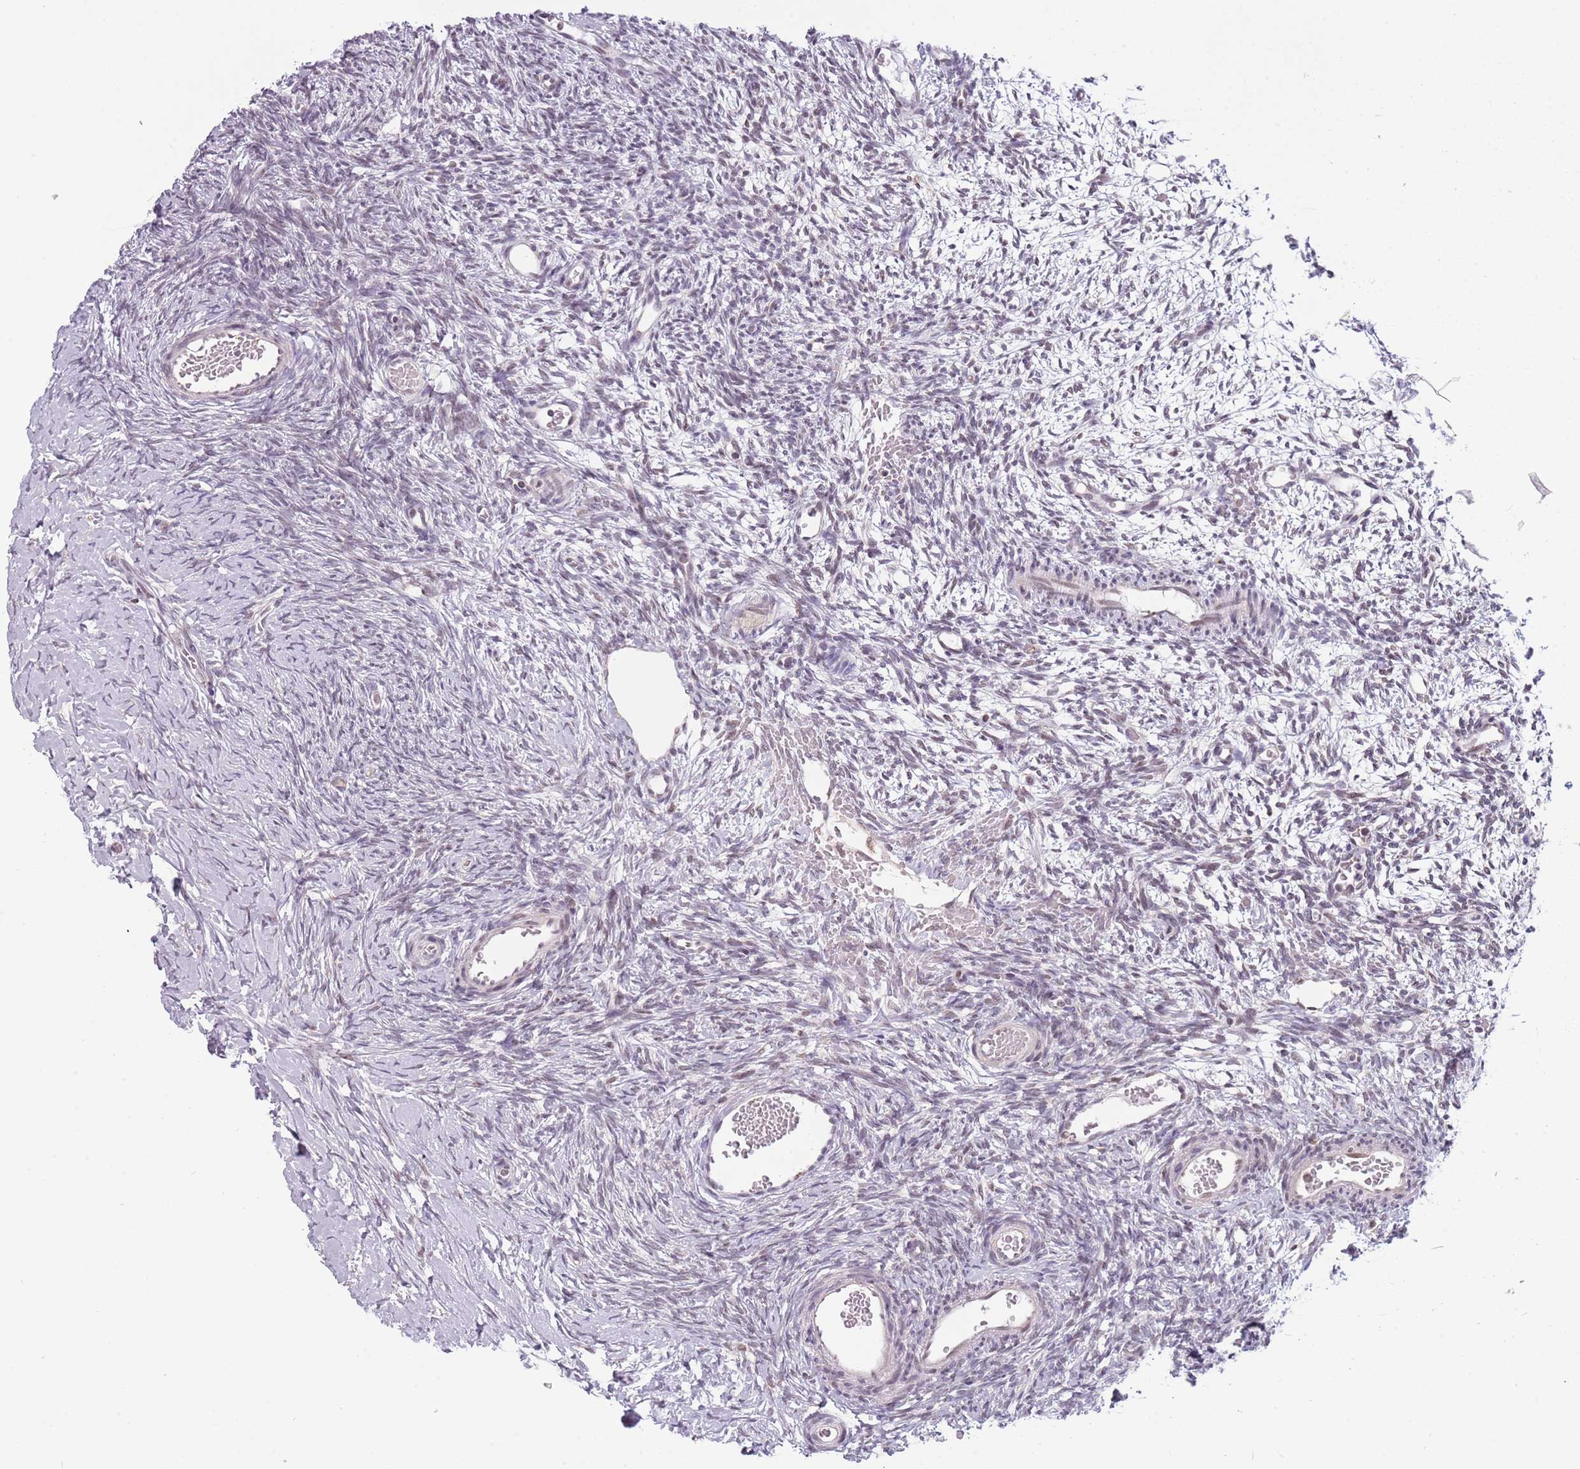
{"staining": {"intensity": "negative", "quantity": "none", "location": "none"}, "tissue": "ovary", "cell_type": "Ovarian stroma cells", "image_type": "normal", "snomed": [{"axis": "morphology", "description": "Normal tissue, NOS"}, {"axis": "topography", "description": "Ovary"}], "caption": "IHC of unremarkable human ovary displays no positivity in ovarian stroma cells.", "gene": "BARD1", "patient": {"sex": "female", "age": 39}}